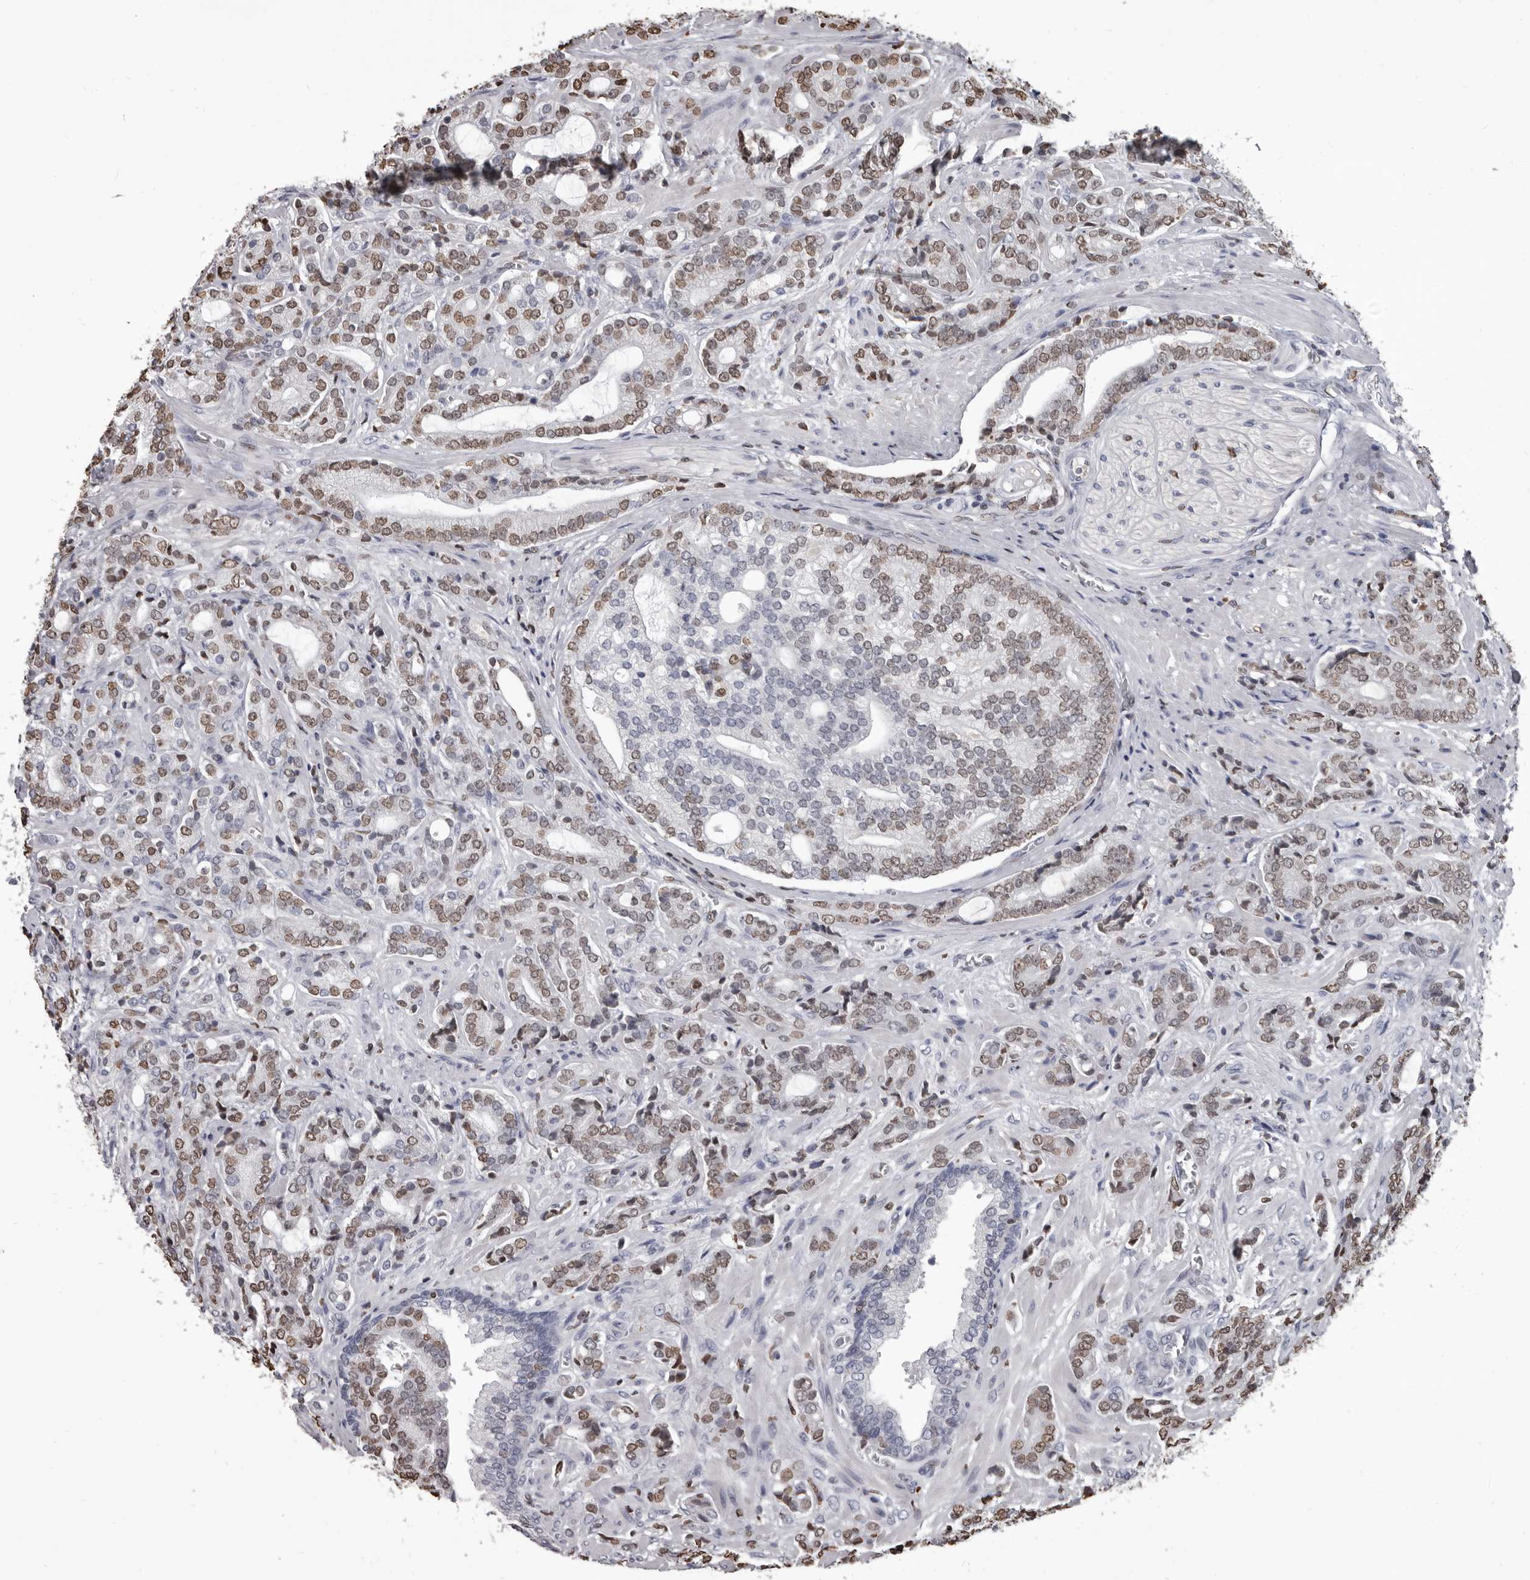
{"staining": {"intensity": "moderate", "quantity": ">75%", "location": "nuclear"}, "tissue": "prostate cancer", "cell_type": "Tumor cells", "image_type": "cancer", "snomed": [{"axis": "morphology", "description": "Adenocarcinoma, High grade"}, {"axis": "topography", "description": "Prostate"}], "caption": "Immunohistochemical staining of prostate high-grade adenocarcinoma shows medium levels of moderate nuclear expression in about >75% of tumor cells.", "gene": "AHR", "patient": {"sex": "male", "age": 57}}